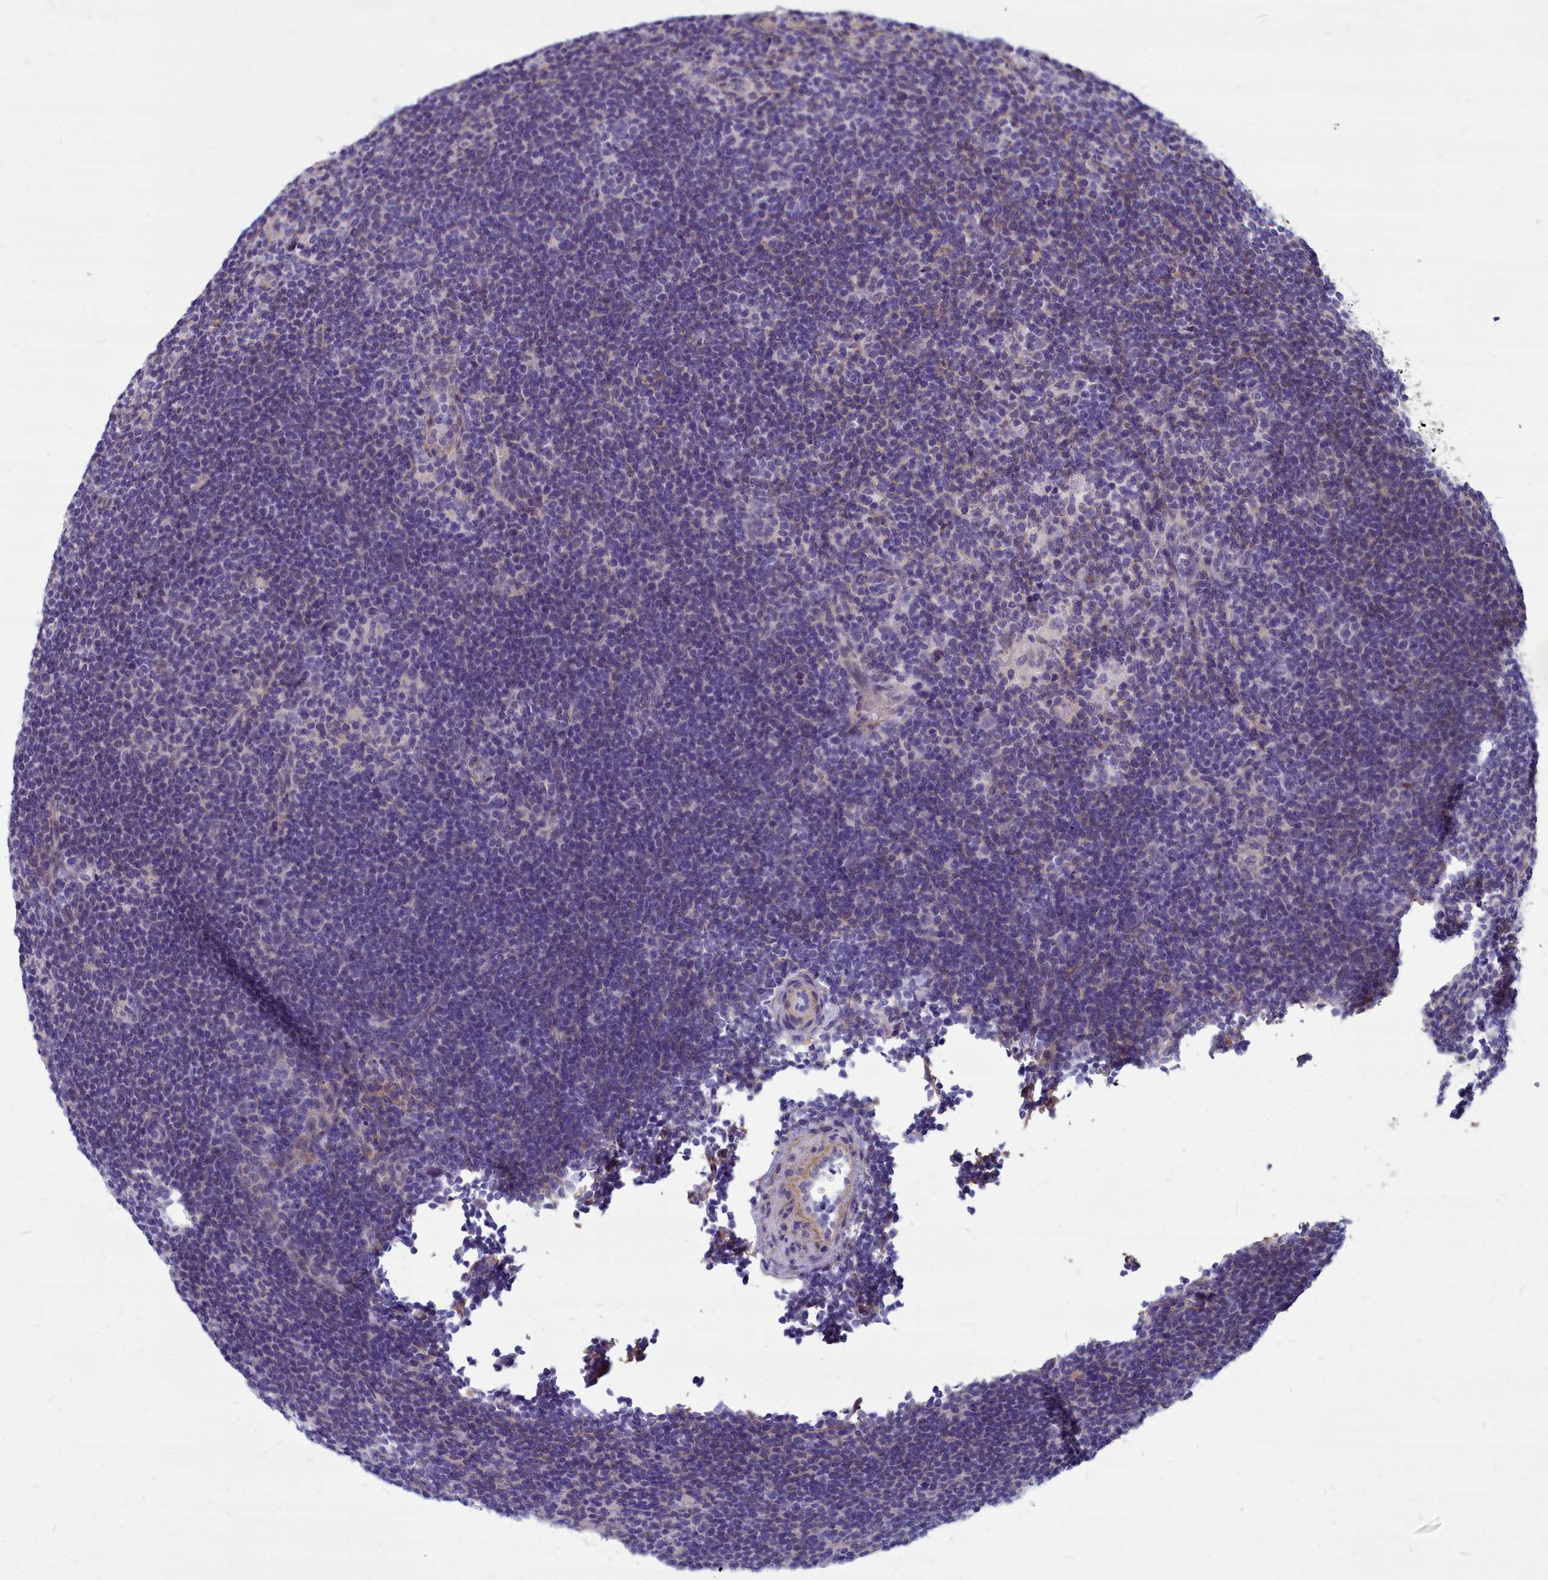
{"staining": {"intensity": "negative", "quantity": "none", "location": "none"}, "tissue": "lymphoma", "cell_type": "Tumor cells", "image_type": "cancer", "snomed": [{"axis": "morphology", "description": "Hodgkin's disease, NOS"}, {"axis": "topography", "description": "Lymph node"}], "caption": "Tumor cells show no significant positivity in Hodgkin's disease. (DAB immunohistochemistry (IHC) with hematoxylin counter stain).", "gene": "TTC5", "patient": {"sex": "female", "age": 57}}